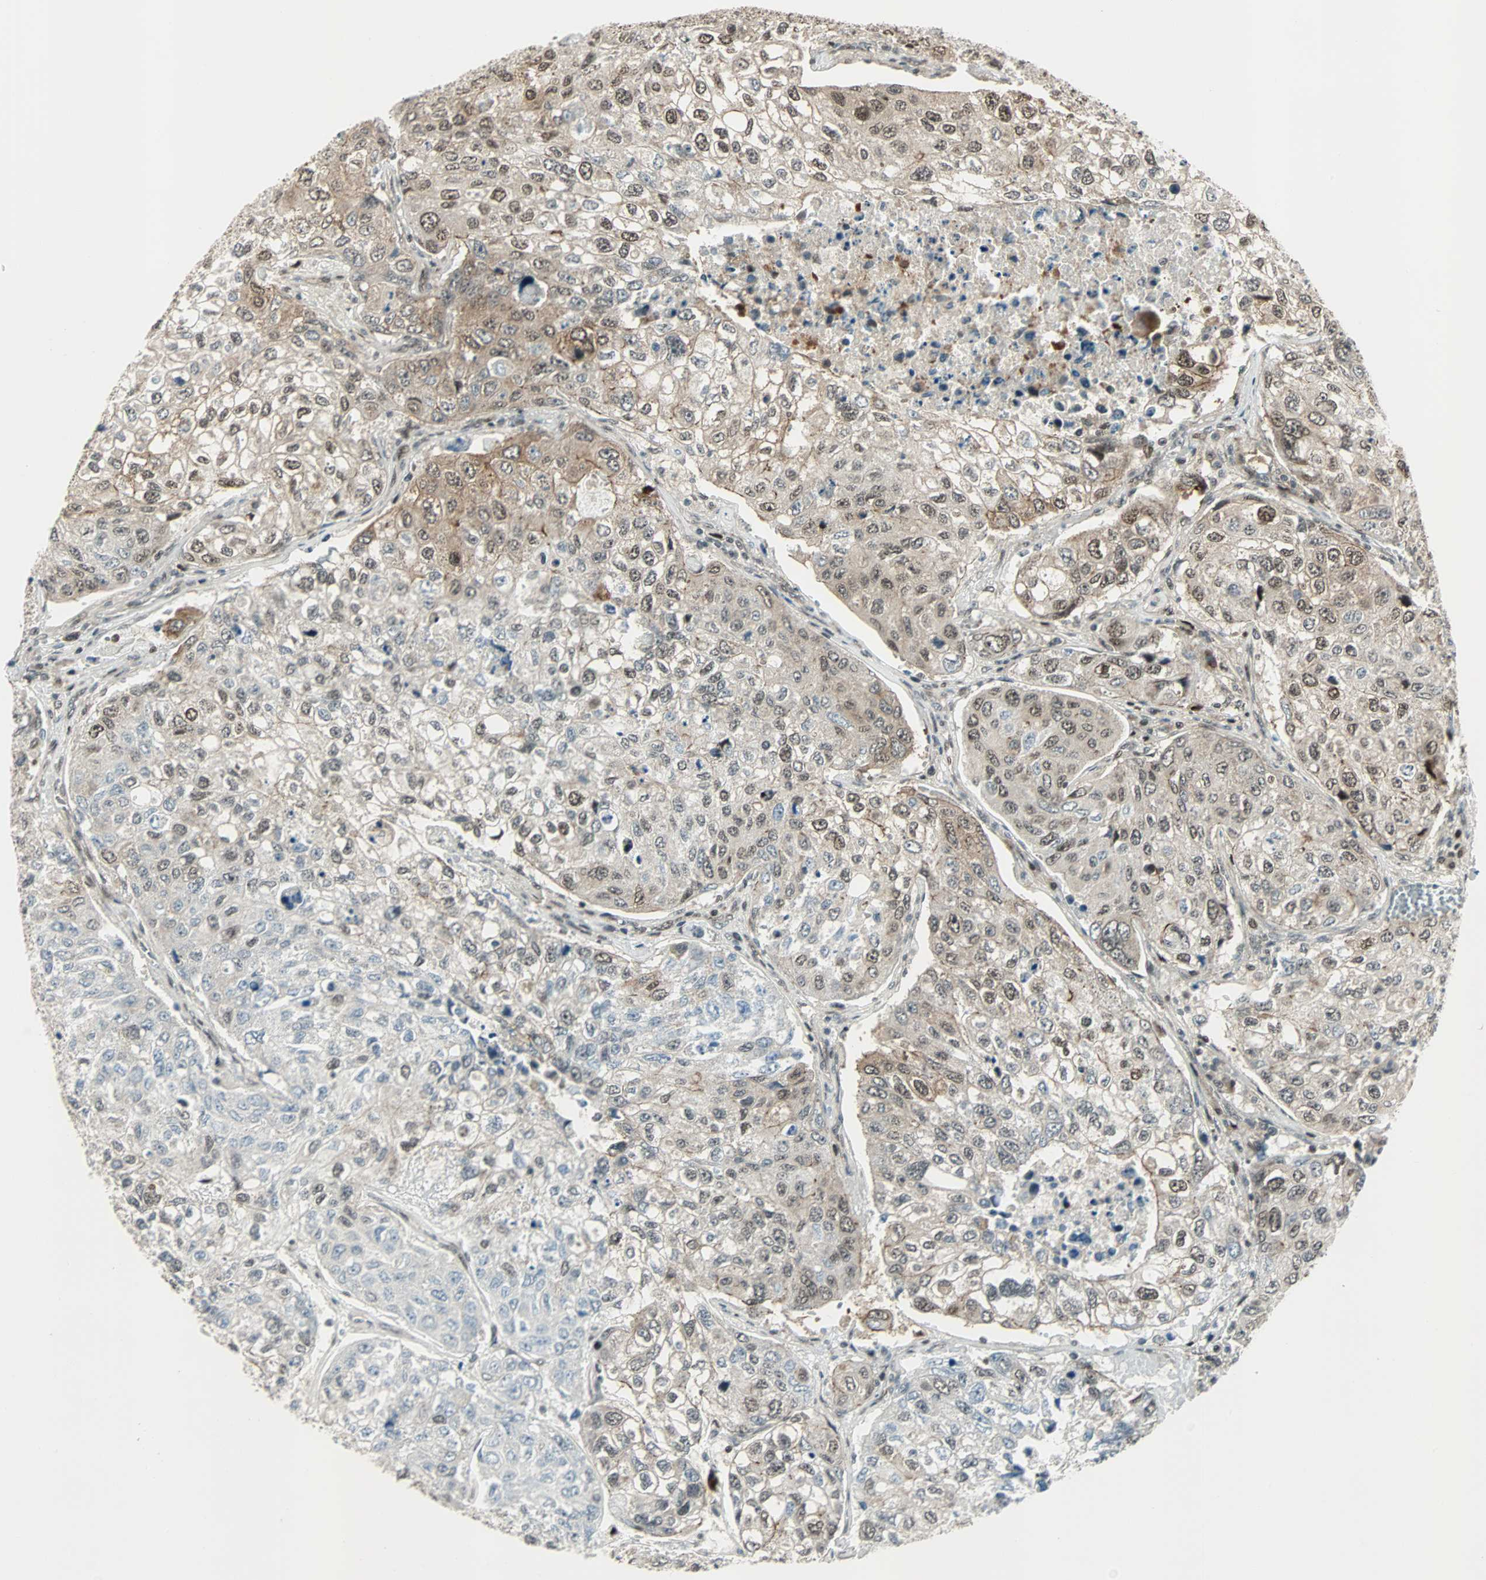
{"staining": {"intensity": "moderate", "quantity": ">75%", "location": "cytoplasmic/membranous,nuclear"}, "tissue": "urothelial cancer", "cell_type": "Tumor cells", "image_type": "cancer", "snomed": [{"axis": "morphology", "description": "Urothelial carcinoma, High grade"}, {"axis": "topography", "description": "Lymph node"}, {"axis": "topography", "description": "Urinary bladder"}], "caption": "Brown immunohistochemical staining in urothelial cancer exhibits moderate cytoplasmic/membranous and nuclear expression in about >75% of tumor cells.", "gene": "CBX4", "patient": {"sex": "male", "age": 51}}